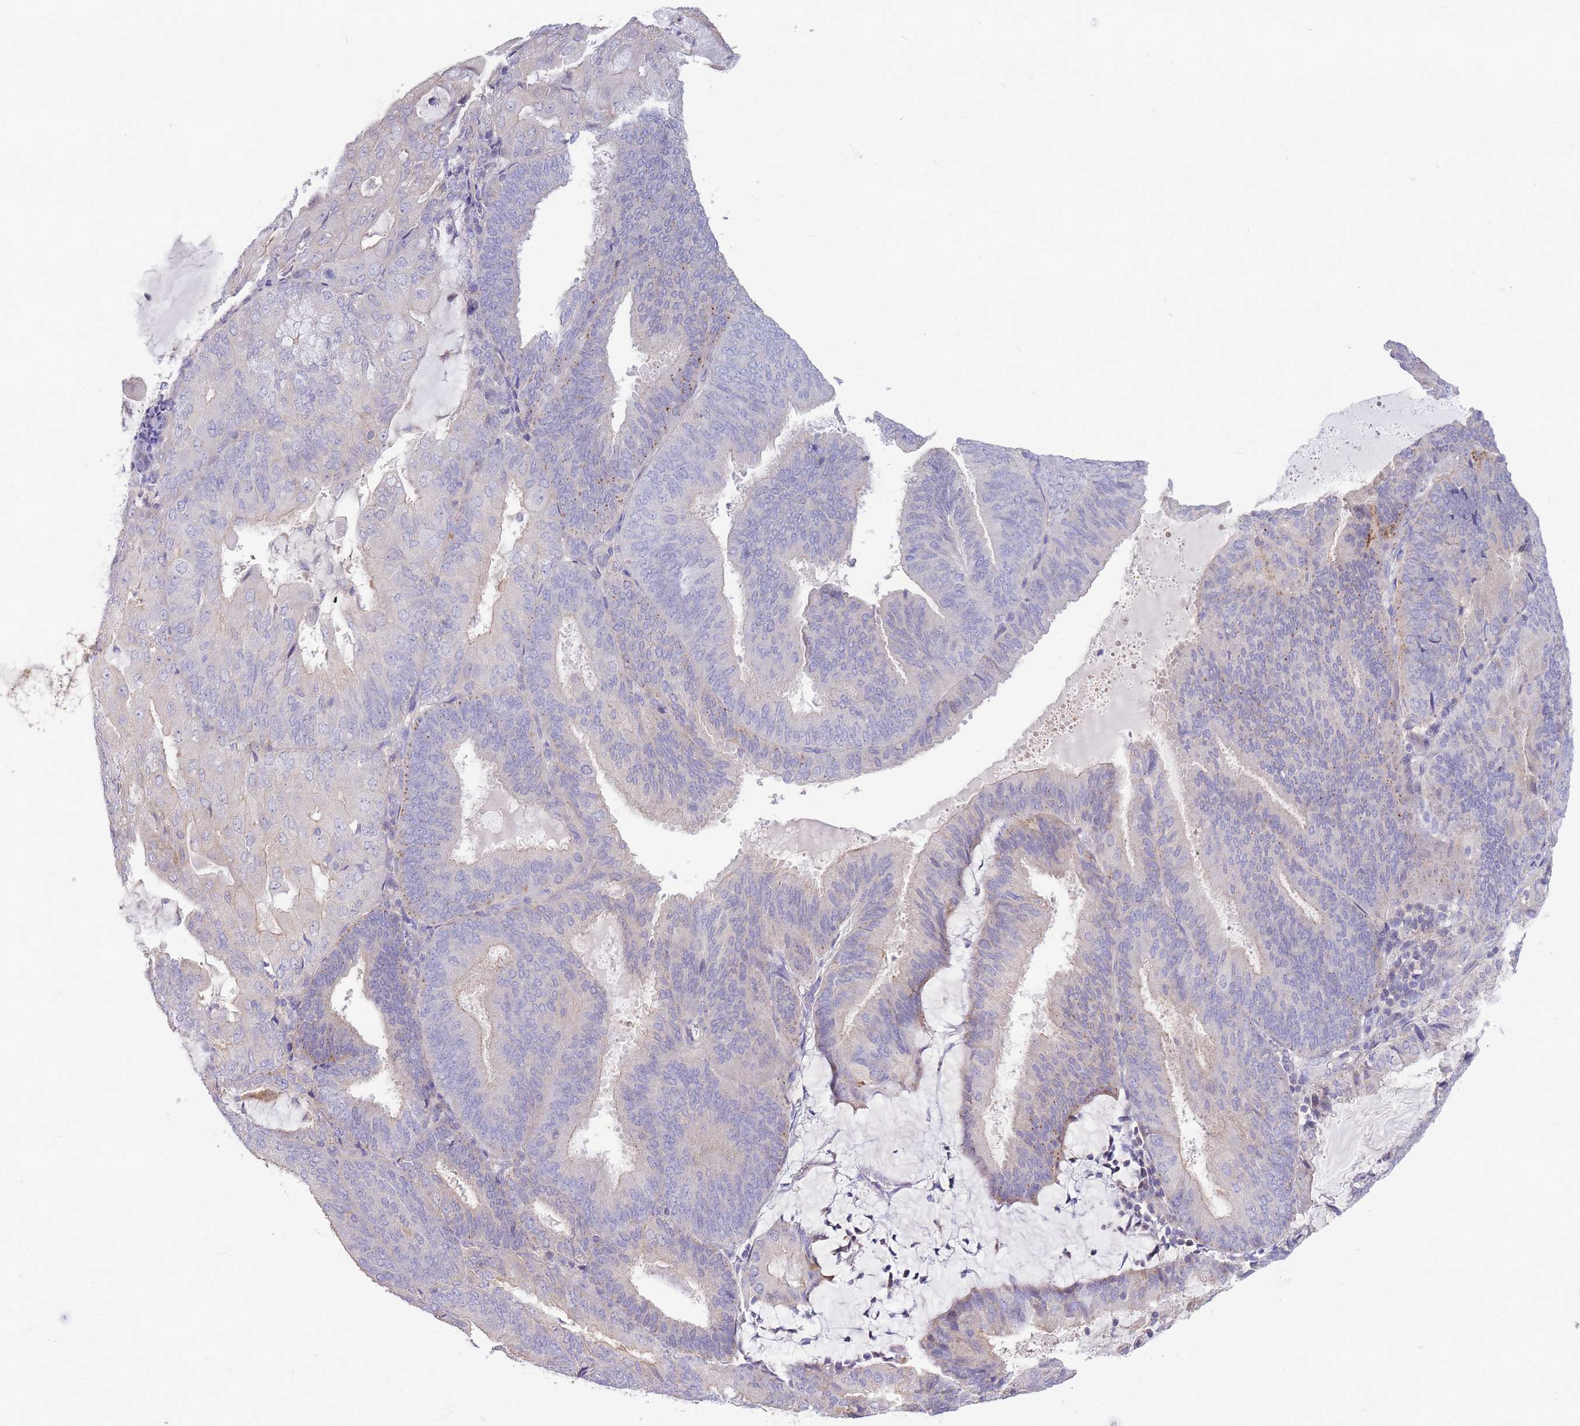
{"staining": {"intensity": "moderate", "quantity": "<25%", "location": "cytoplasmic/membranous"}, "tissue": "endometrial cancer", "cell_type": "Tumor cells", "image_type": "cancer", "snomed": [{"axis": "morphology", "description": "Adenocarcinoma, NOS"}, {"axis": "topography", "description": "Endometrium"}], "caption": "An image of endometrial adenocarcinoma stained for a protein reveals moderate cytoplasmic/membranous brown staining in tumor cells.", "gene": "OR5T1", "patient": {"sex": "female", "age": 81}}